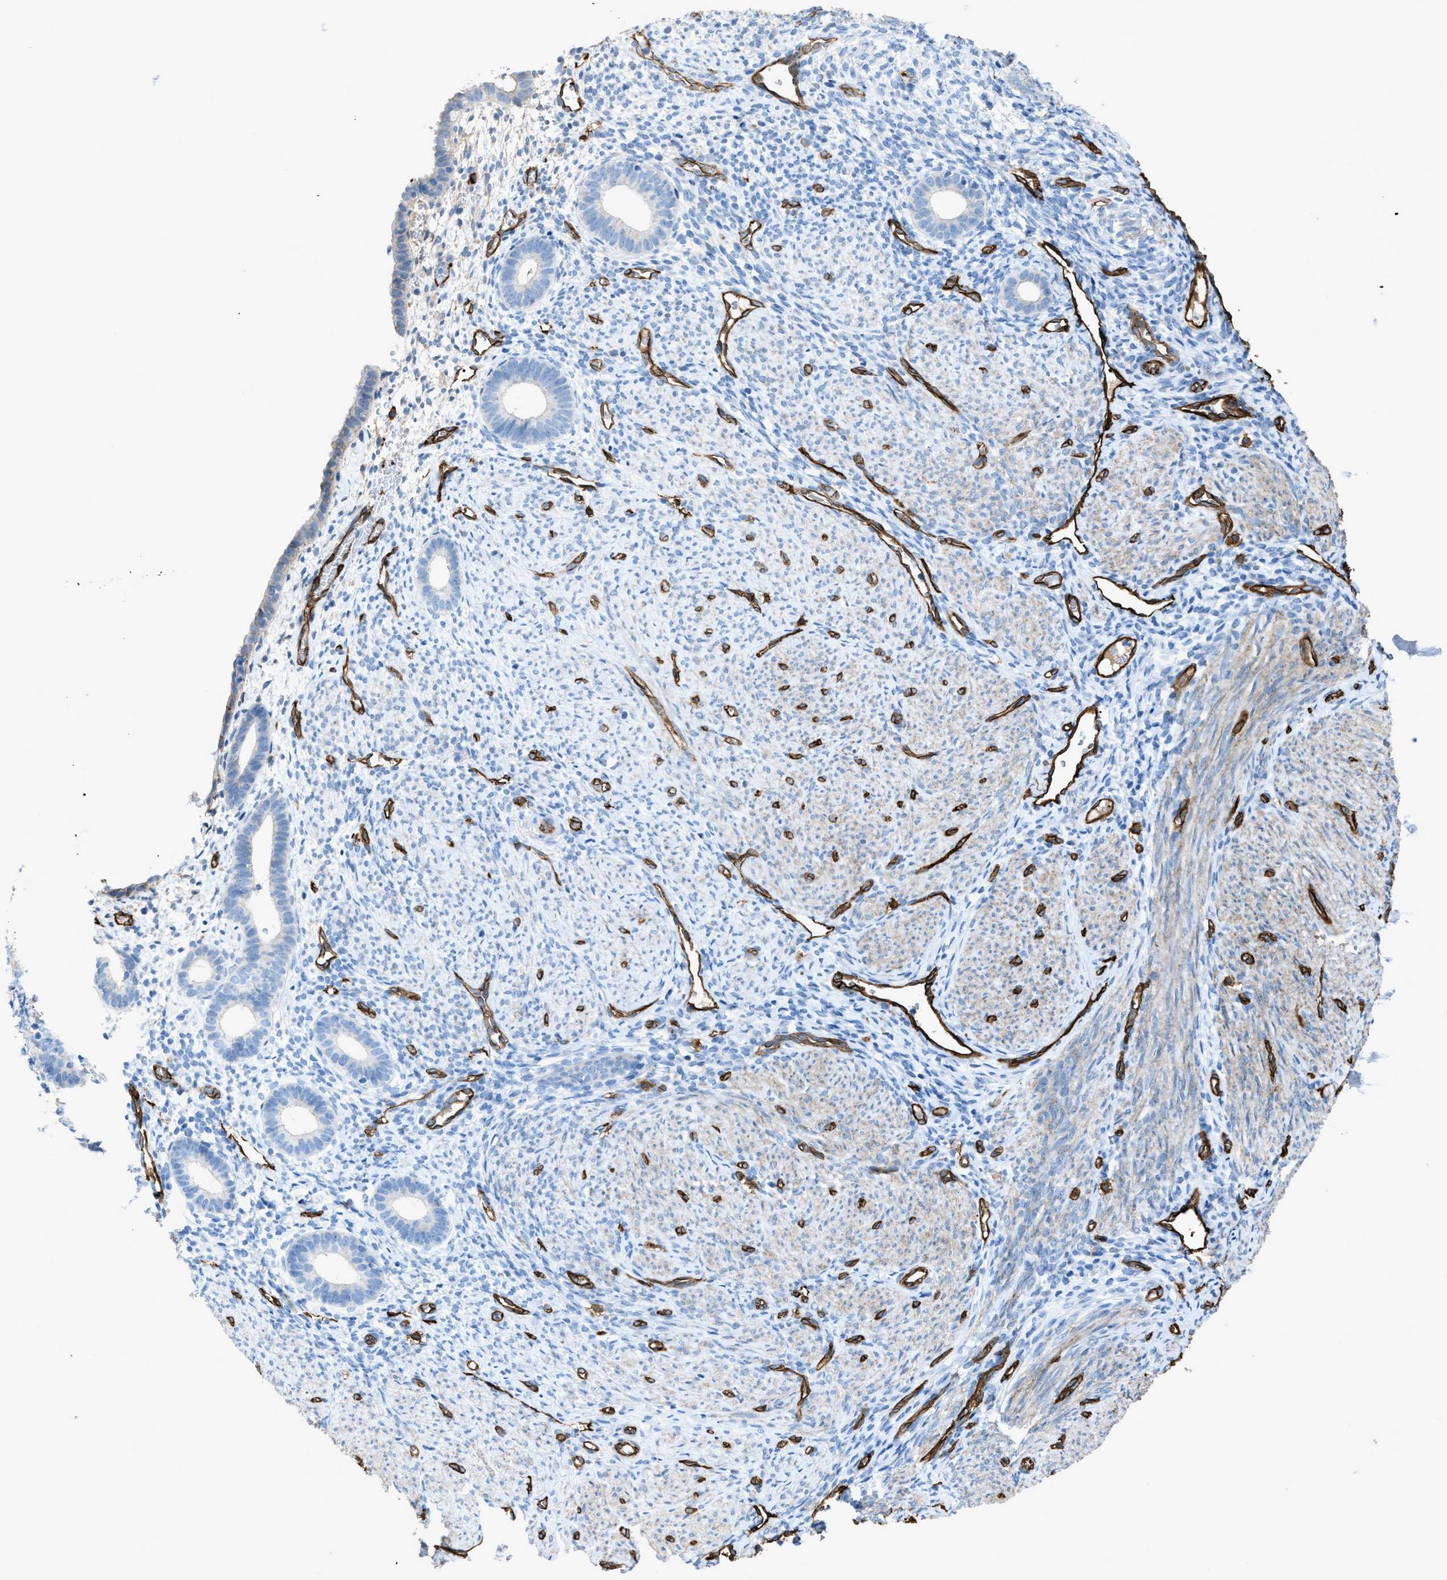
{"staining": {"intensity": "negative", "quantity": "none", "location": "none"}, "tissue": "endometrium", "cell_type": "Cells in endometrial stroma", "image_type": "normal", "snomed": [{"axis": "morphology", "description": "Normal tissue, NOS"}, {"axis": "morphology", "description": "Adenocarcinoma, NOS"}, {"axis": "topography", "description": "Endometrium"}], "caption": "This is a image of immunohistochemistry staining of benign endometrium, which shows no expression in cells in endometrial stroma. (IHC, brightfield microscopy, high magnification).", "gene": "SLC22A15", "patient": {"sex": "female", "age": 57}}